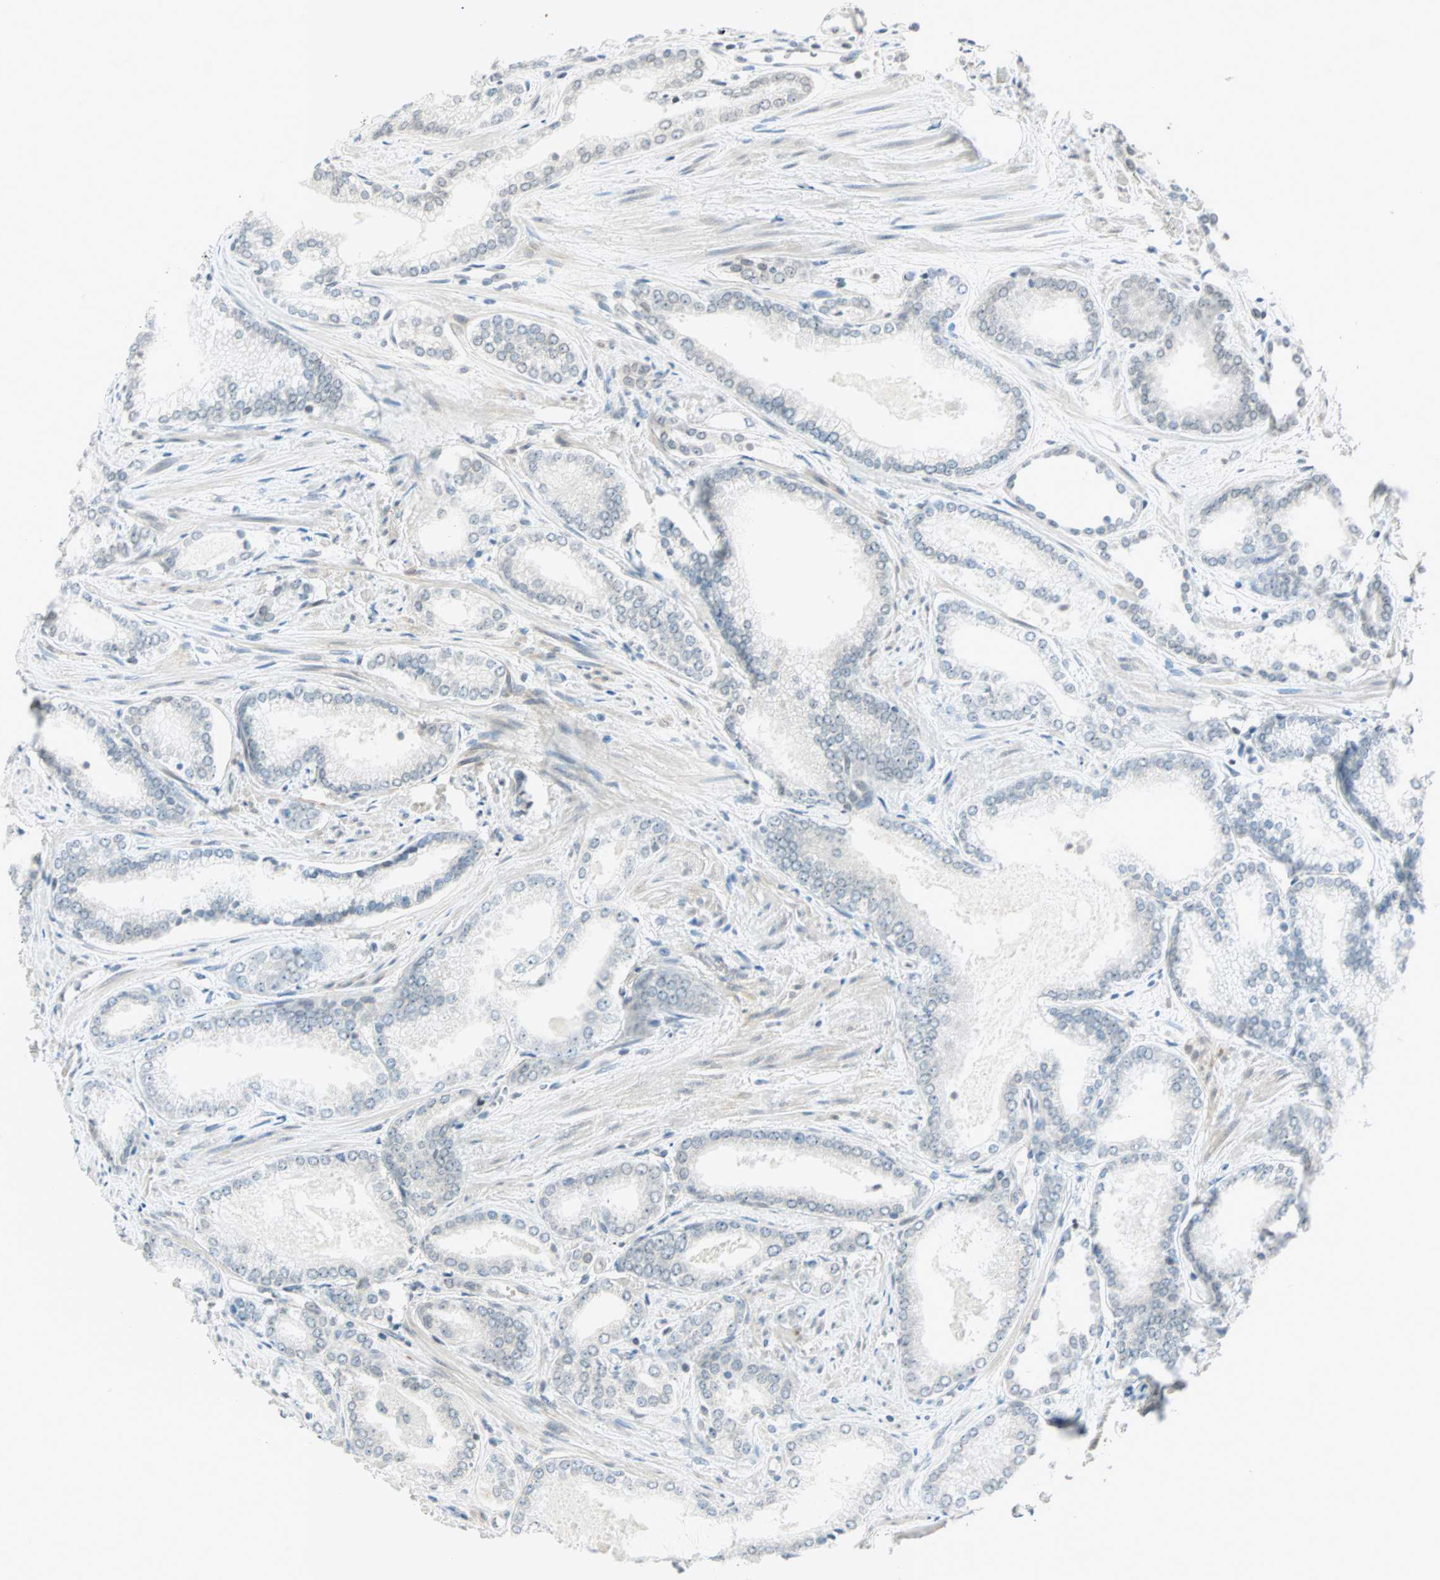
{"staining": {"intensity": "negative", "quantity": "none", "location": "none"}, "tissue": "prostate cancer", "cell_type": "Tumor cells", "image_type": "cancer", "snomed": [{"axis": "morphology", "description": "Adenocarcinoma, Low grade"}, {"axis": "topography", "description": "Prostate"}], "caption": "Image shows no significant protein expression in tumor cells of prostate adenocarcinoma (low-grade).", "gene": "BCAN", "patient": {"sex": "male", "age": 60}}